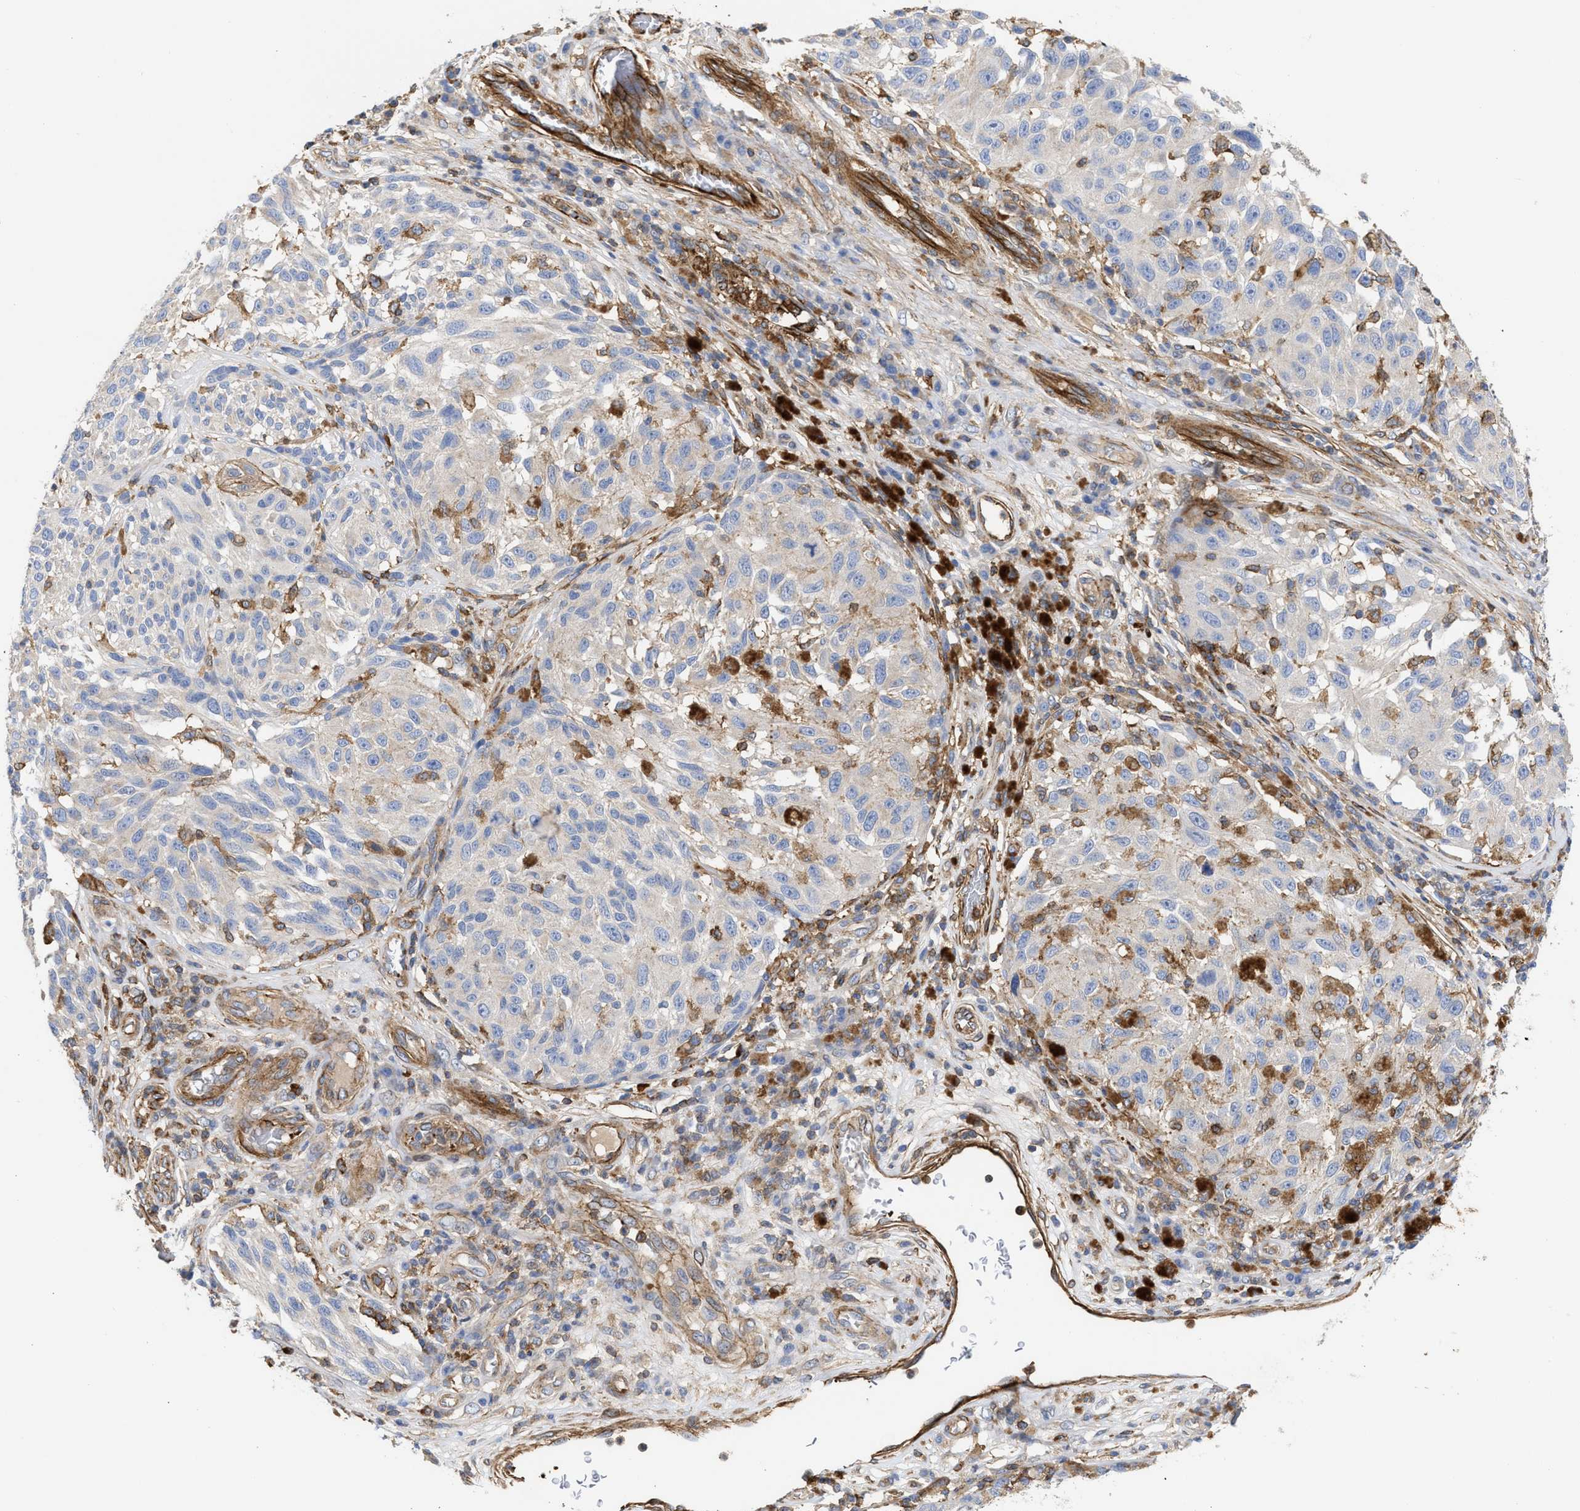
{"staining": {"intensity": "negative", "quantity": "none", "location": "none"}, "tissue": "melanoma", "cell_type": "Tumor cells", "image_type": "cancer", "snomed": [{"axis": "morphology", "description": "Malignant melanoma, NOS"}, {"axis": "topography", "description": "Skin"}], "caption": "This is a photomicrograph of IHC staining of malignant melanoma, which shows no expression in tumor cells.", "gene": "HS3ST5", "patient": {"sex": "female", "age": 73}}